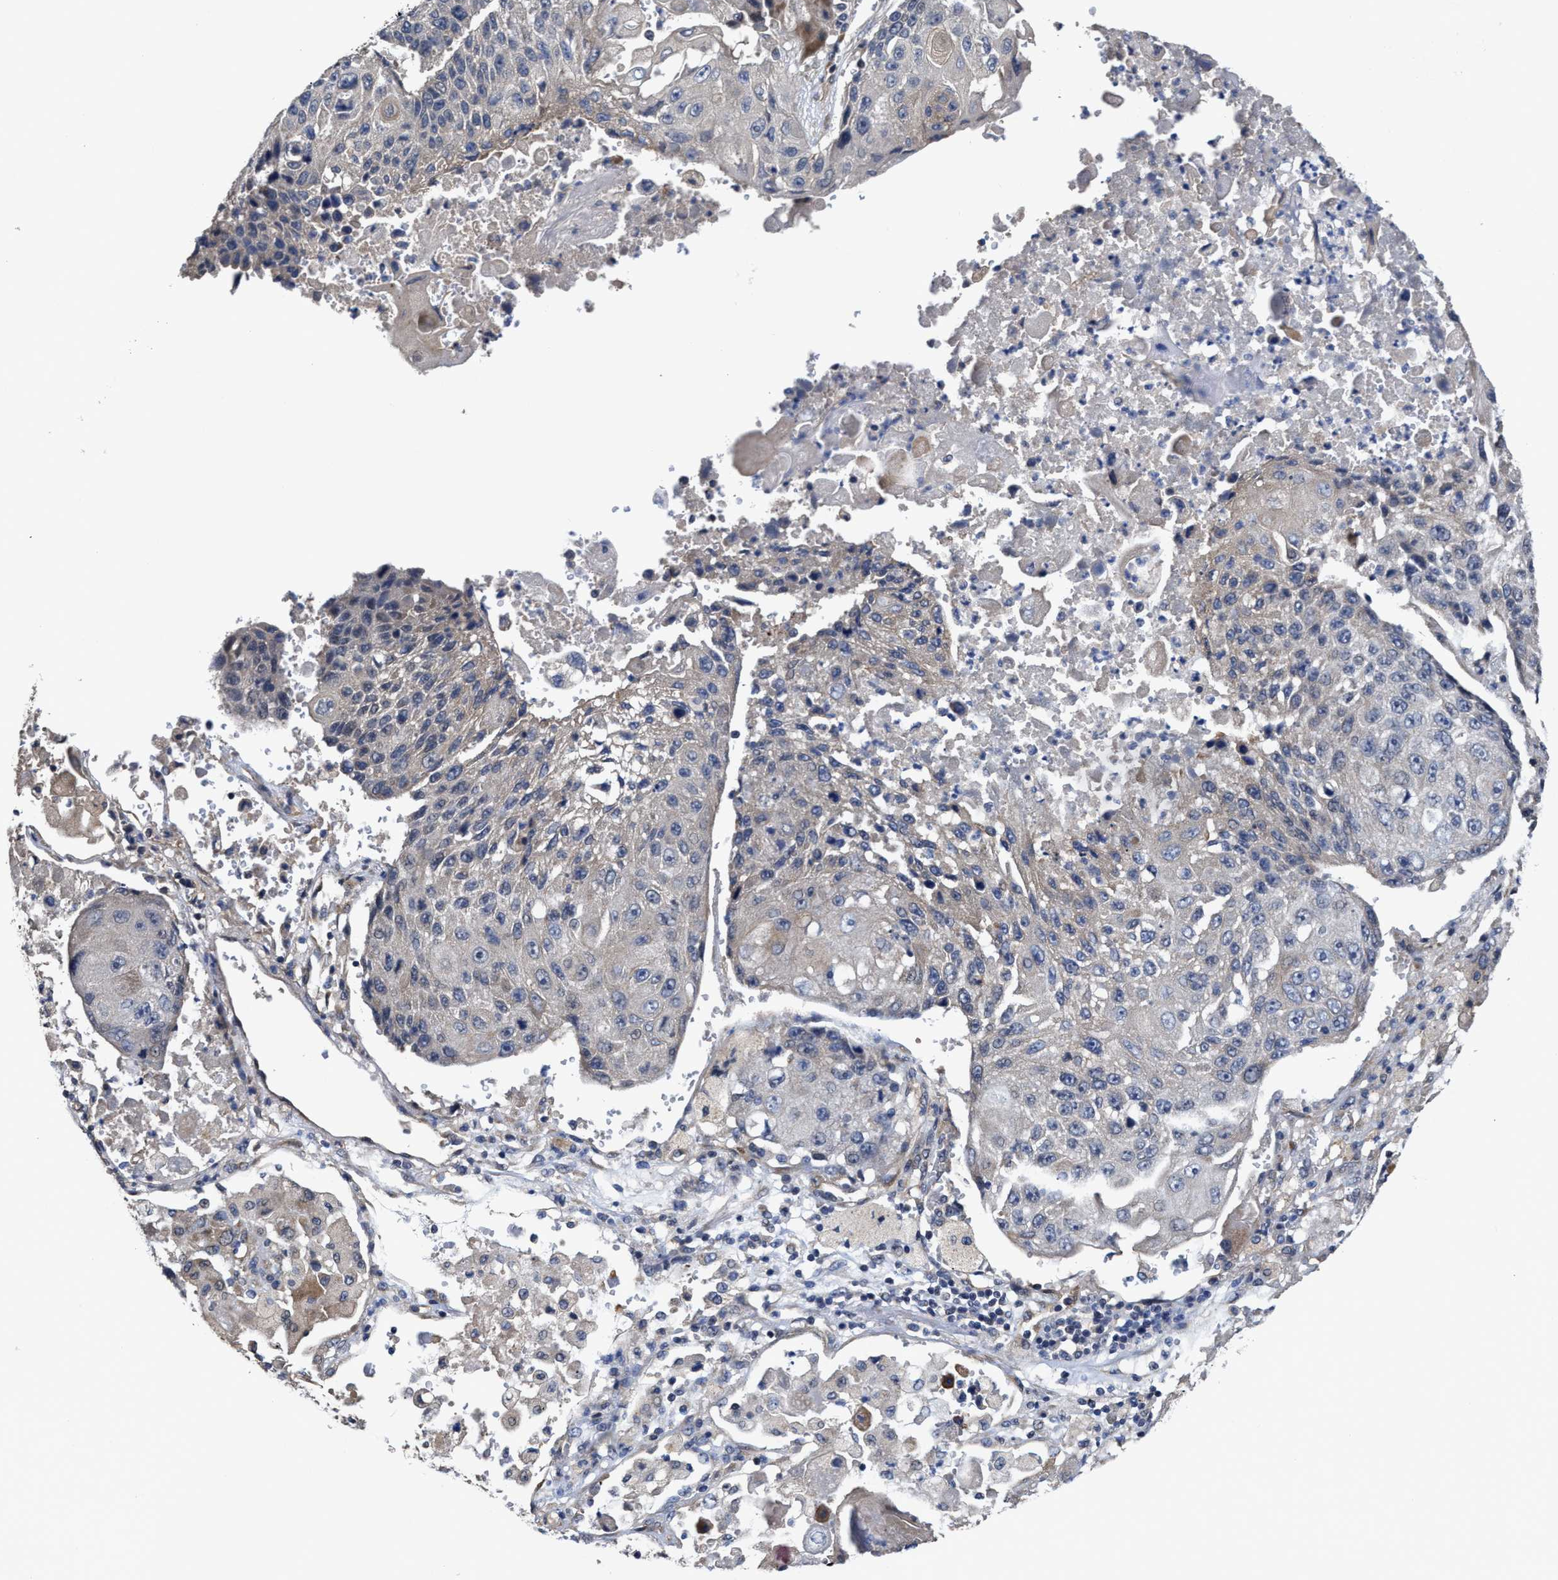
{"staining": {"intensity": "negative", "quantity": "none", "location": "none"}, "tissue": "lung cancer", "cell_type": "Tumor cells", "image_type": "cancer", "snomed": [{"axis": "morphology", "description": "Squamous cell carcinoma, NOS"}, {"axis": "topography", "description": "Lung"}], "caption": "Lung squamous cell carcinoma stained for a protein using immunohistochemistry shows no positivity tumor cells.", "gene": "TRAF6", "patient": {"sex": "male", "age": 61}}